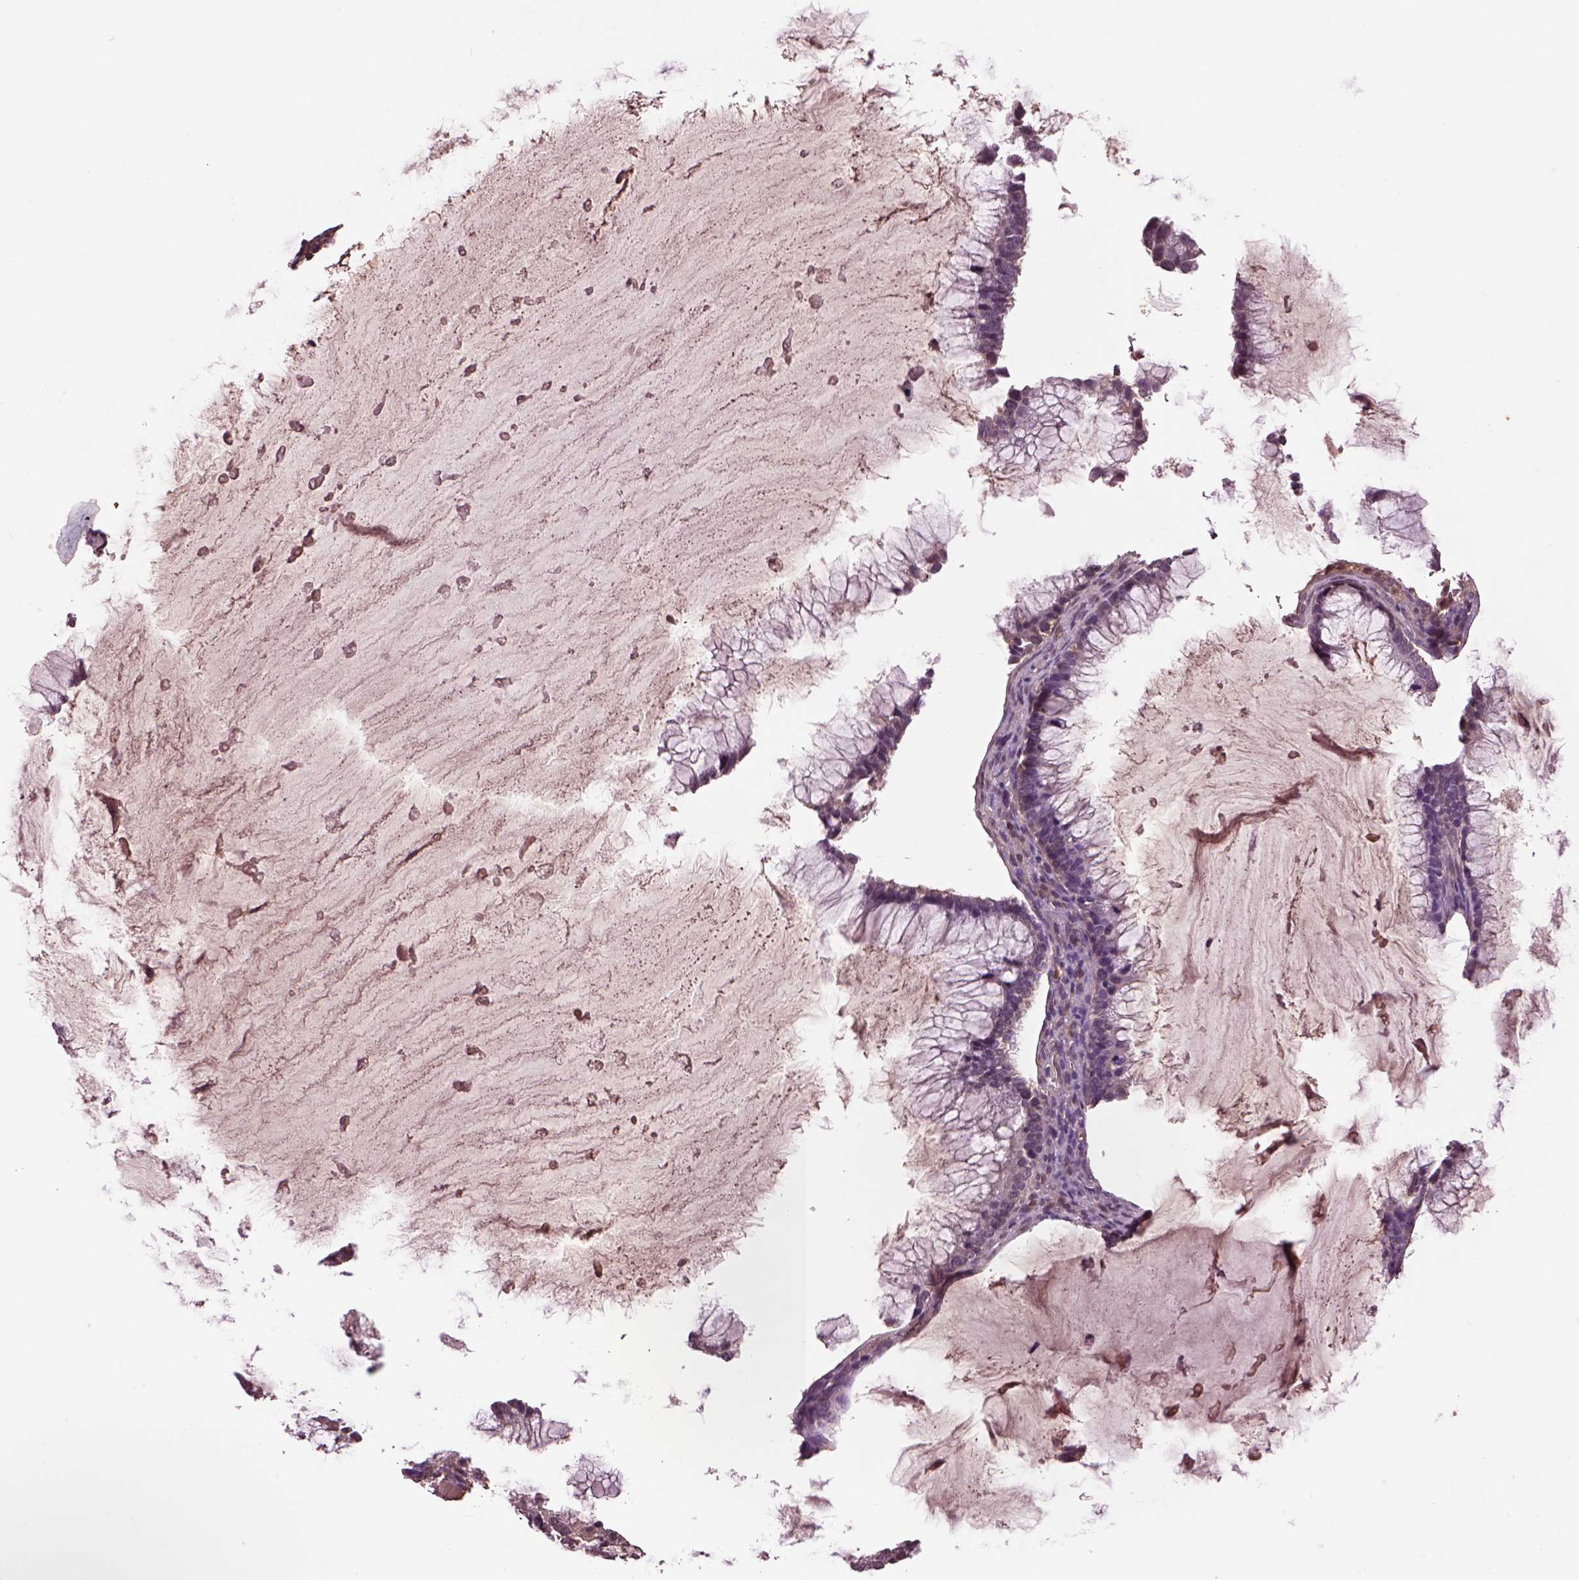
{"staining": {"intensity": "moderate", "quantity": "<25%", "location": "cytoplasmic/membranous"}, "tissue": "ovarian cancer", "cell_type": "Tumor cells", "image_type": "cancer", "snomed": [{"axis": "morphology", "description": "Cystadenocarcinoma, mucinous, NOS"}, {"axis": "topography", "description": "Ovary"}], "caption": "DAB immunohistochemical staining of human mucinous cystadenocarcinoma (ovarian) displays moderate cytoplasmic/membranous protein expression in approximately <25% of tumor cells.", "gene": "MDP1", "patient": {"sex": "female", "age": 38}}